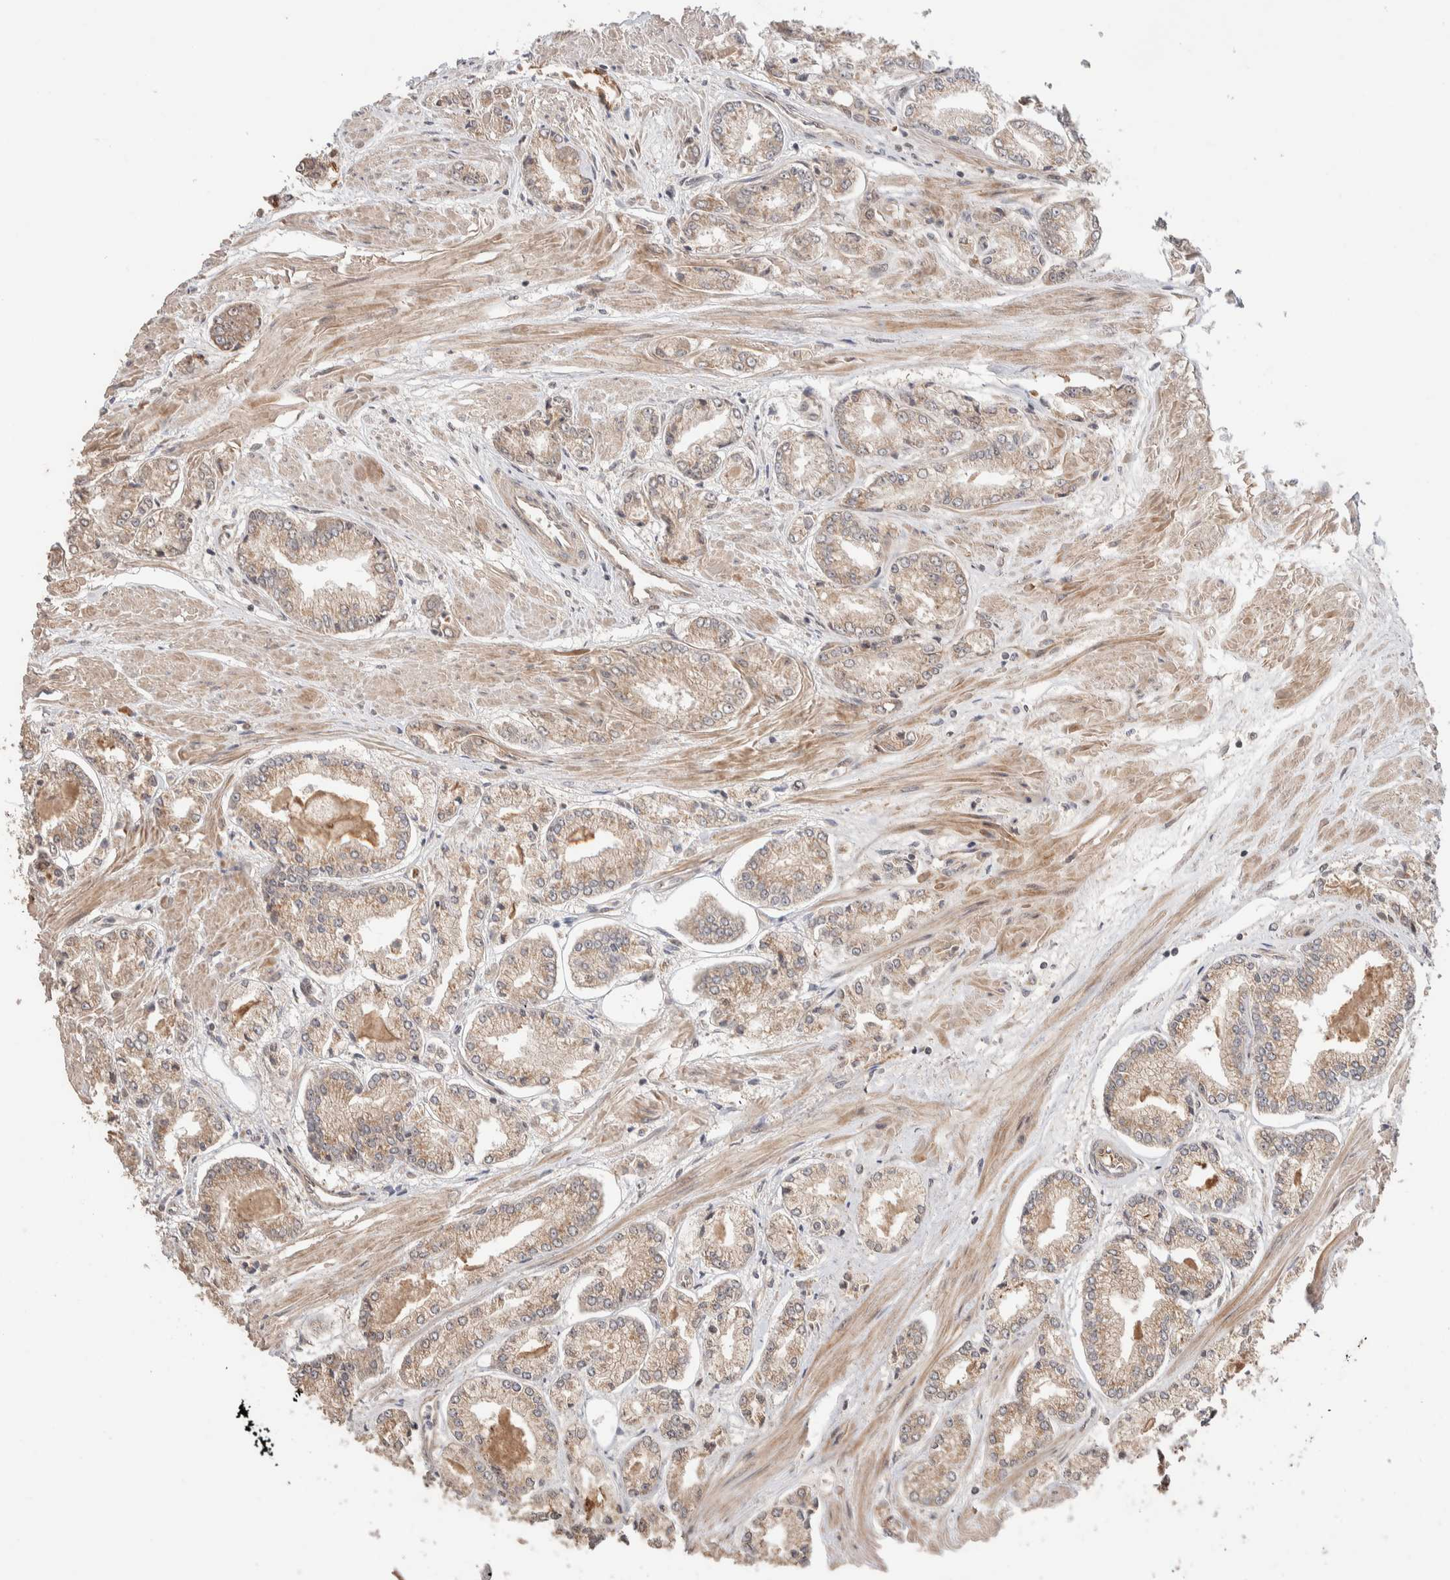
{"staining": {"intensity": "weak", "quantity": ">75%", "location": "cytoplasmic/membranous"}, "tissue": "prostate cancer", "cell_type": "Tumor cells", "image_type": "cancer", "snomed": [{"axis": "morphology", "description": "Adenocarcinoma, Low grade"}, {"axis": "topography", "description": "Prostate"}], "caption": "Immunohistochemistry photomicrograph of human low-grade adenocarcinoma (prostate) stained for a protein (brown), which exhibits low levels of weak cytoplasmic/membranous staining in approximately >75% of tumor cells.", "gene": "PRDM15", "patient": {"sex": "male", "age": 52}}